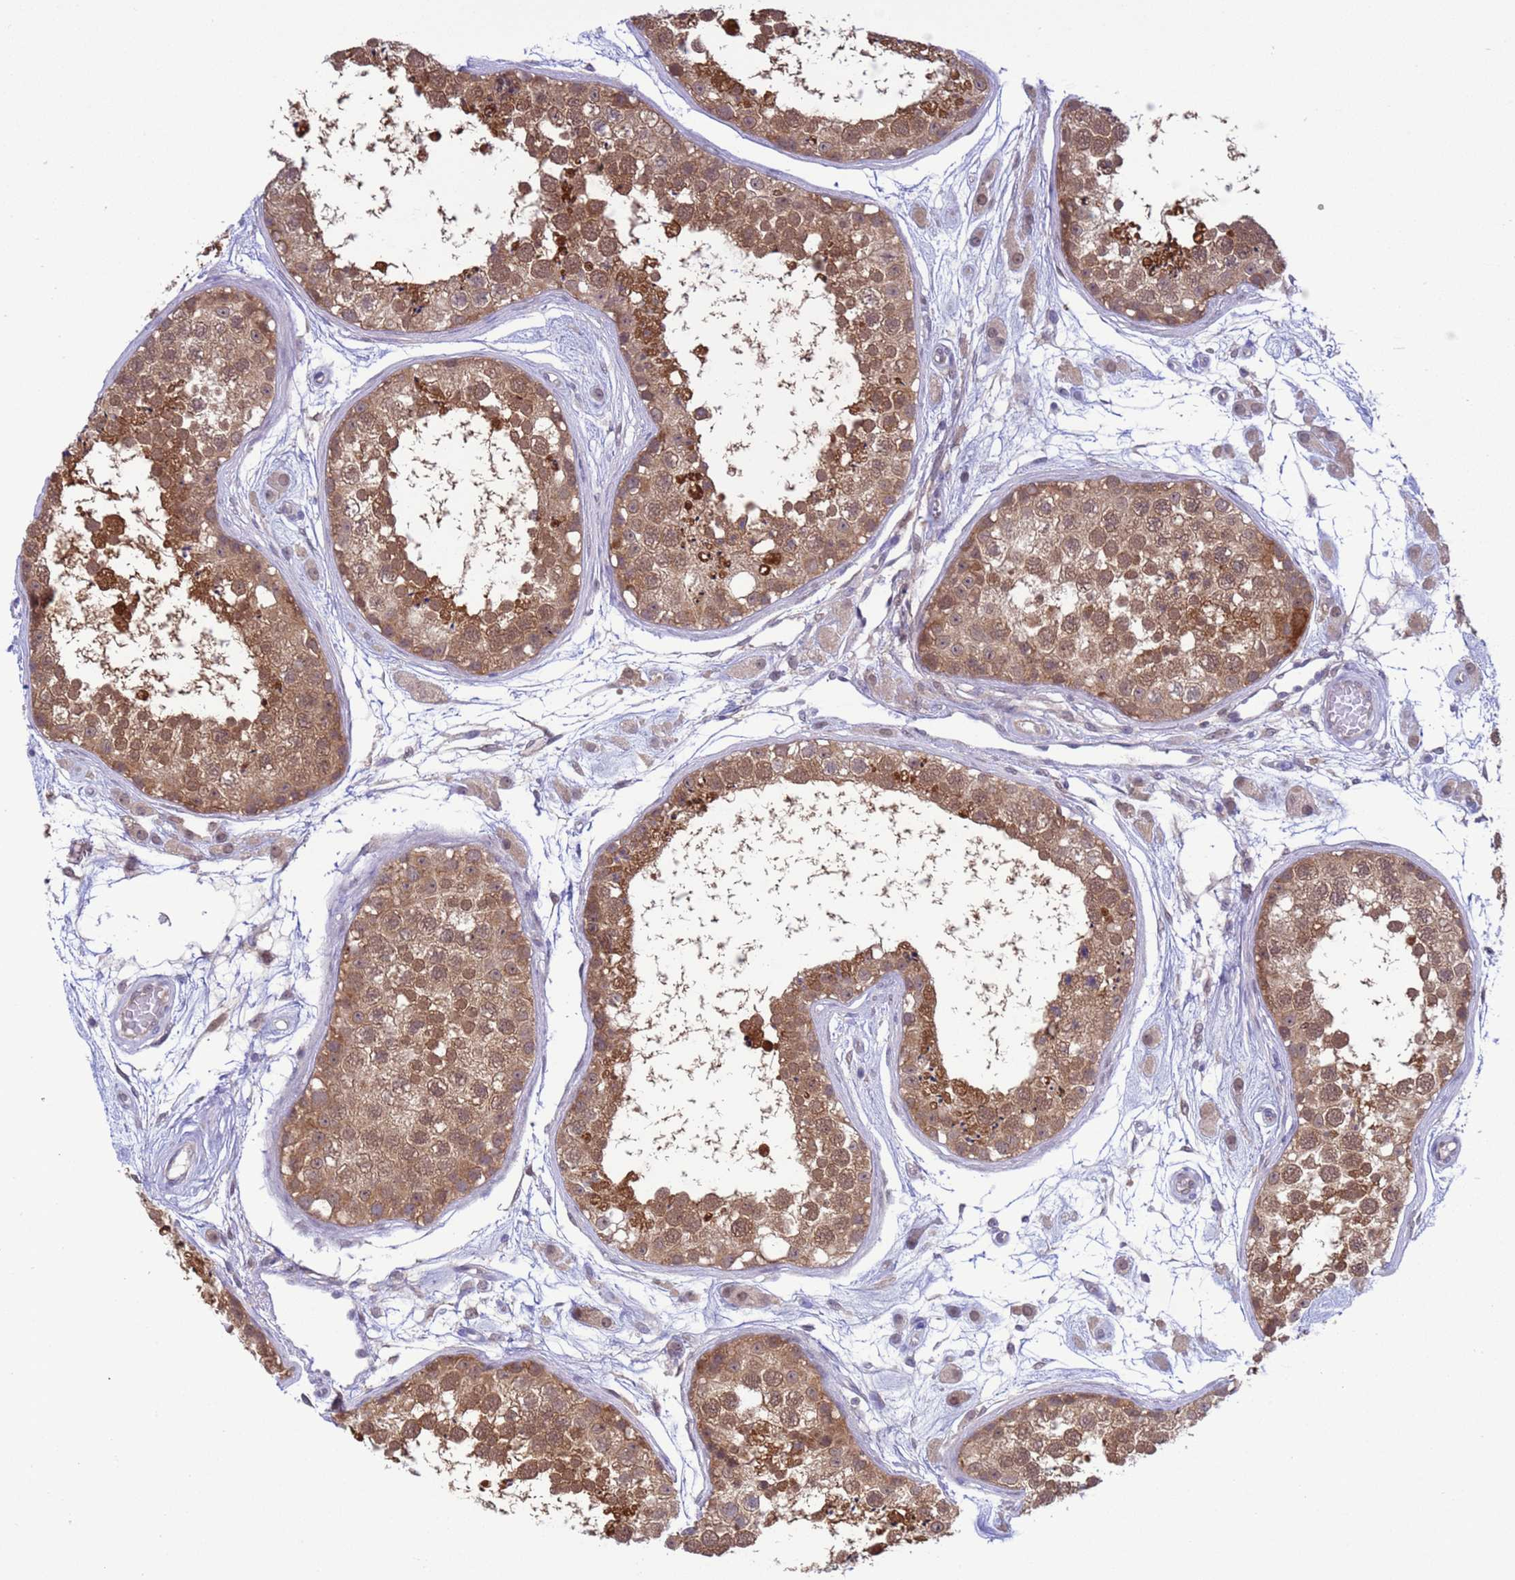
{"staining": {"intensity": "moderate", "quantity": ">75%", "location": "cytoplasmic/membranous,nuclear"}, "tissue": "testis", "cell_type": "Cells in seminiferous ducts", "image_type": "normal", "snomed": [{"axis": "morphology", "description": "Normal tissue, NOS"}, {"axis": "topography", "description": "Testis"}], "caption": "IHC of normal testis exhibits medium levels of moderate cytoplasmic/membranous,nuclear positivity in about >75% of cells in seminiferous ducts. Nuclei are stained in blue.", "gene": "ZNF461", "patient": {"sex": "male", "age": 25}}